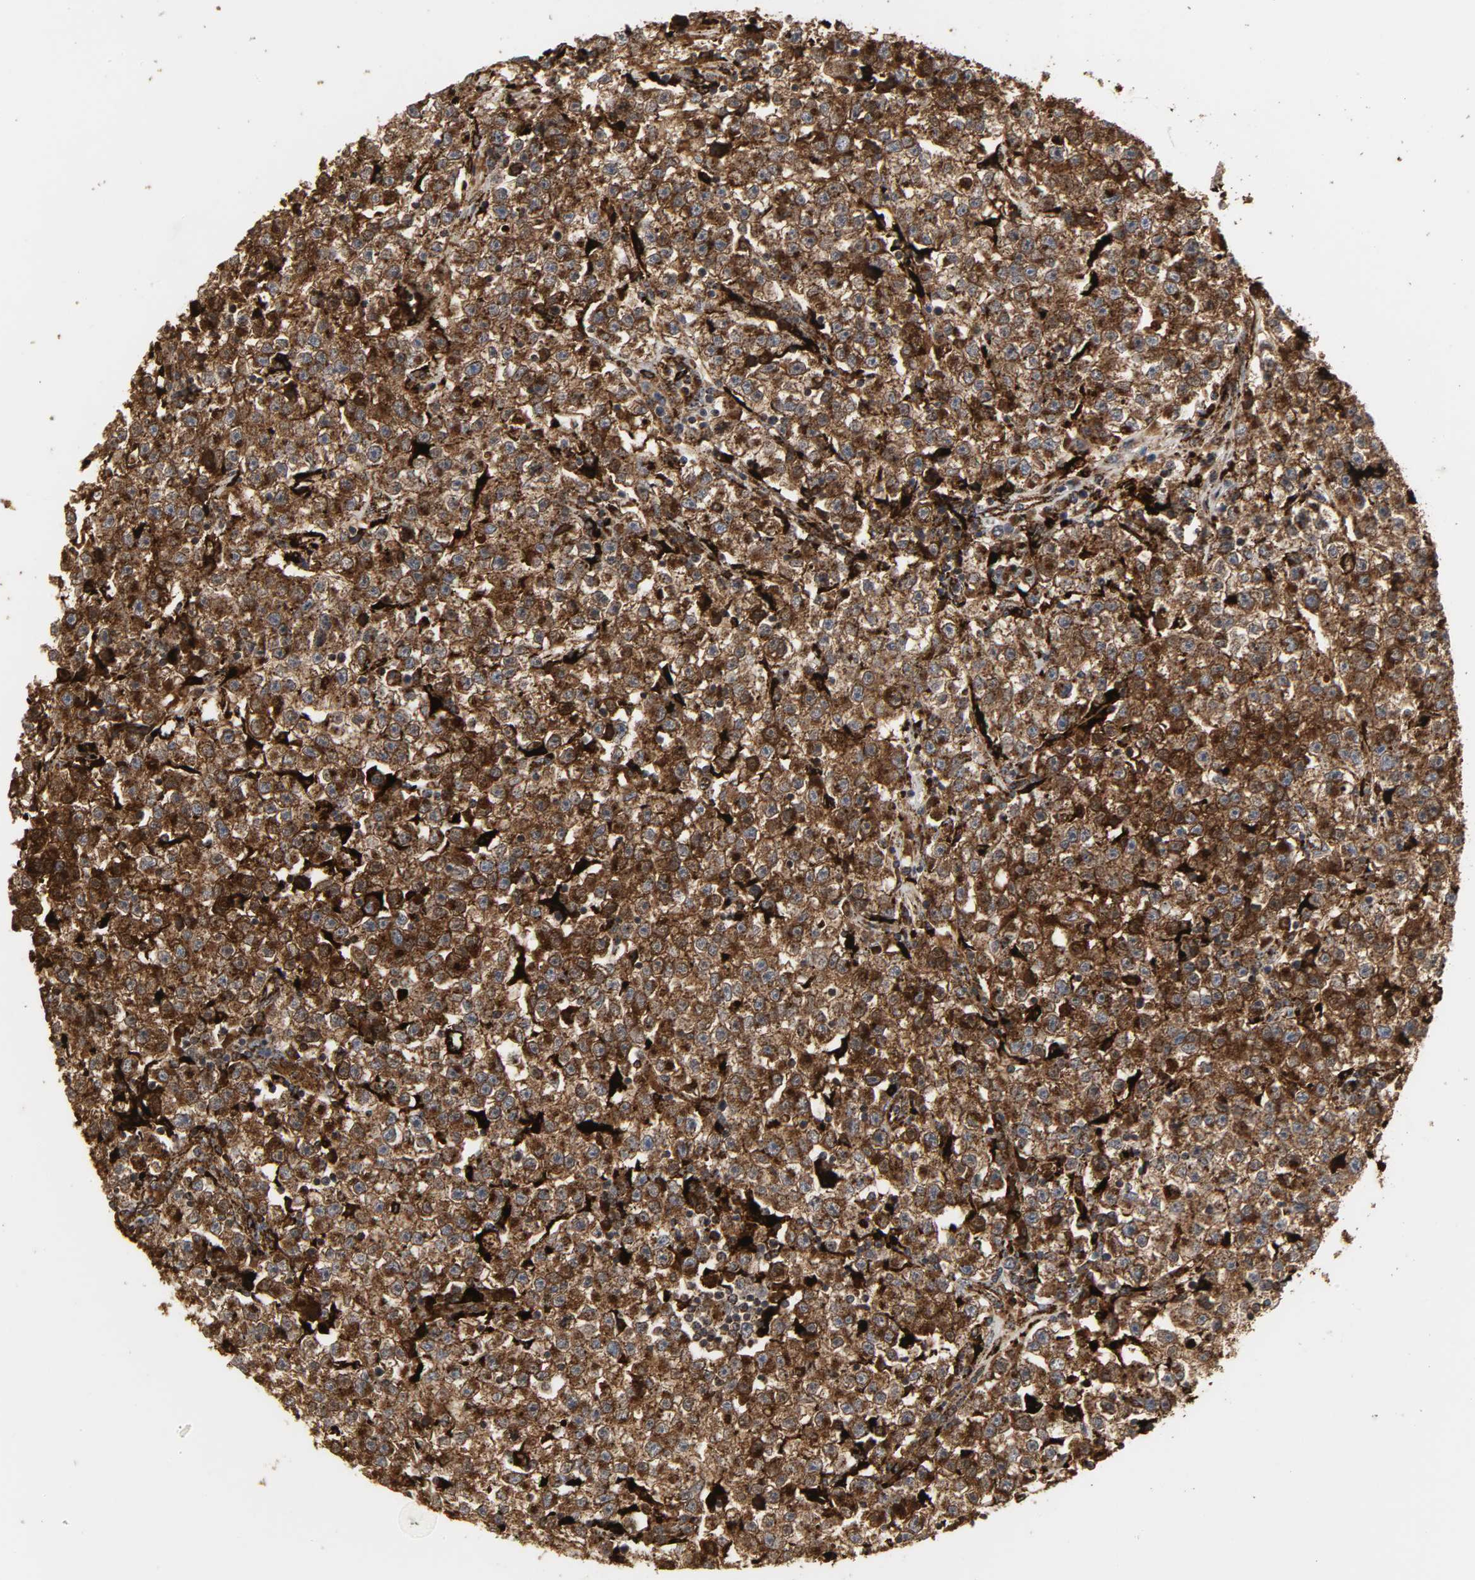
{"staining": {"intensity": "strong", "quantity": ">75%", "location": "cytoplasmic/membranous"}, "tissue": "testis cancer", "cell_type": "Tumor cells", "image_type": "cancer", "snomed": [{"axis": "morphology", "description": "Seminoma, NOS"}, {"axis": "topography", "description": "Testis"}], "caption": "This is a histology image of immunohistochemistry (IHC) staining of seminoma (testis), which shows strong positivity in the cytoplasmic/membranous of tumor cells.", "gene": "PSAP", "patient": {"sex": "male", "age": 22}}